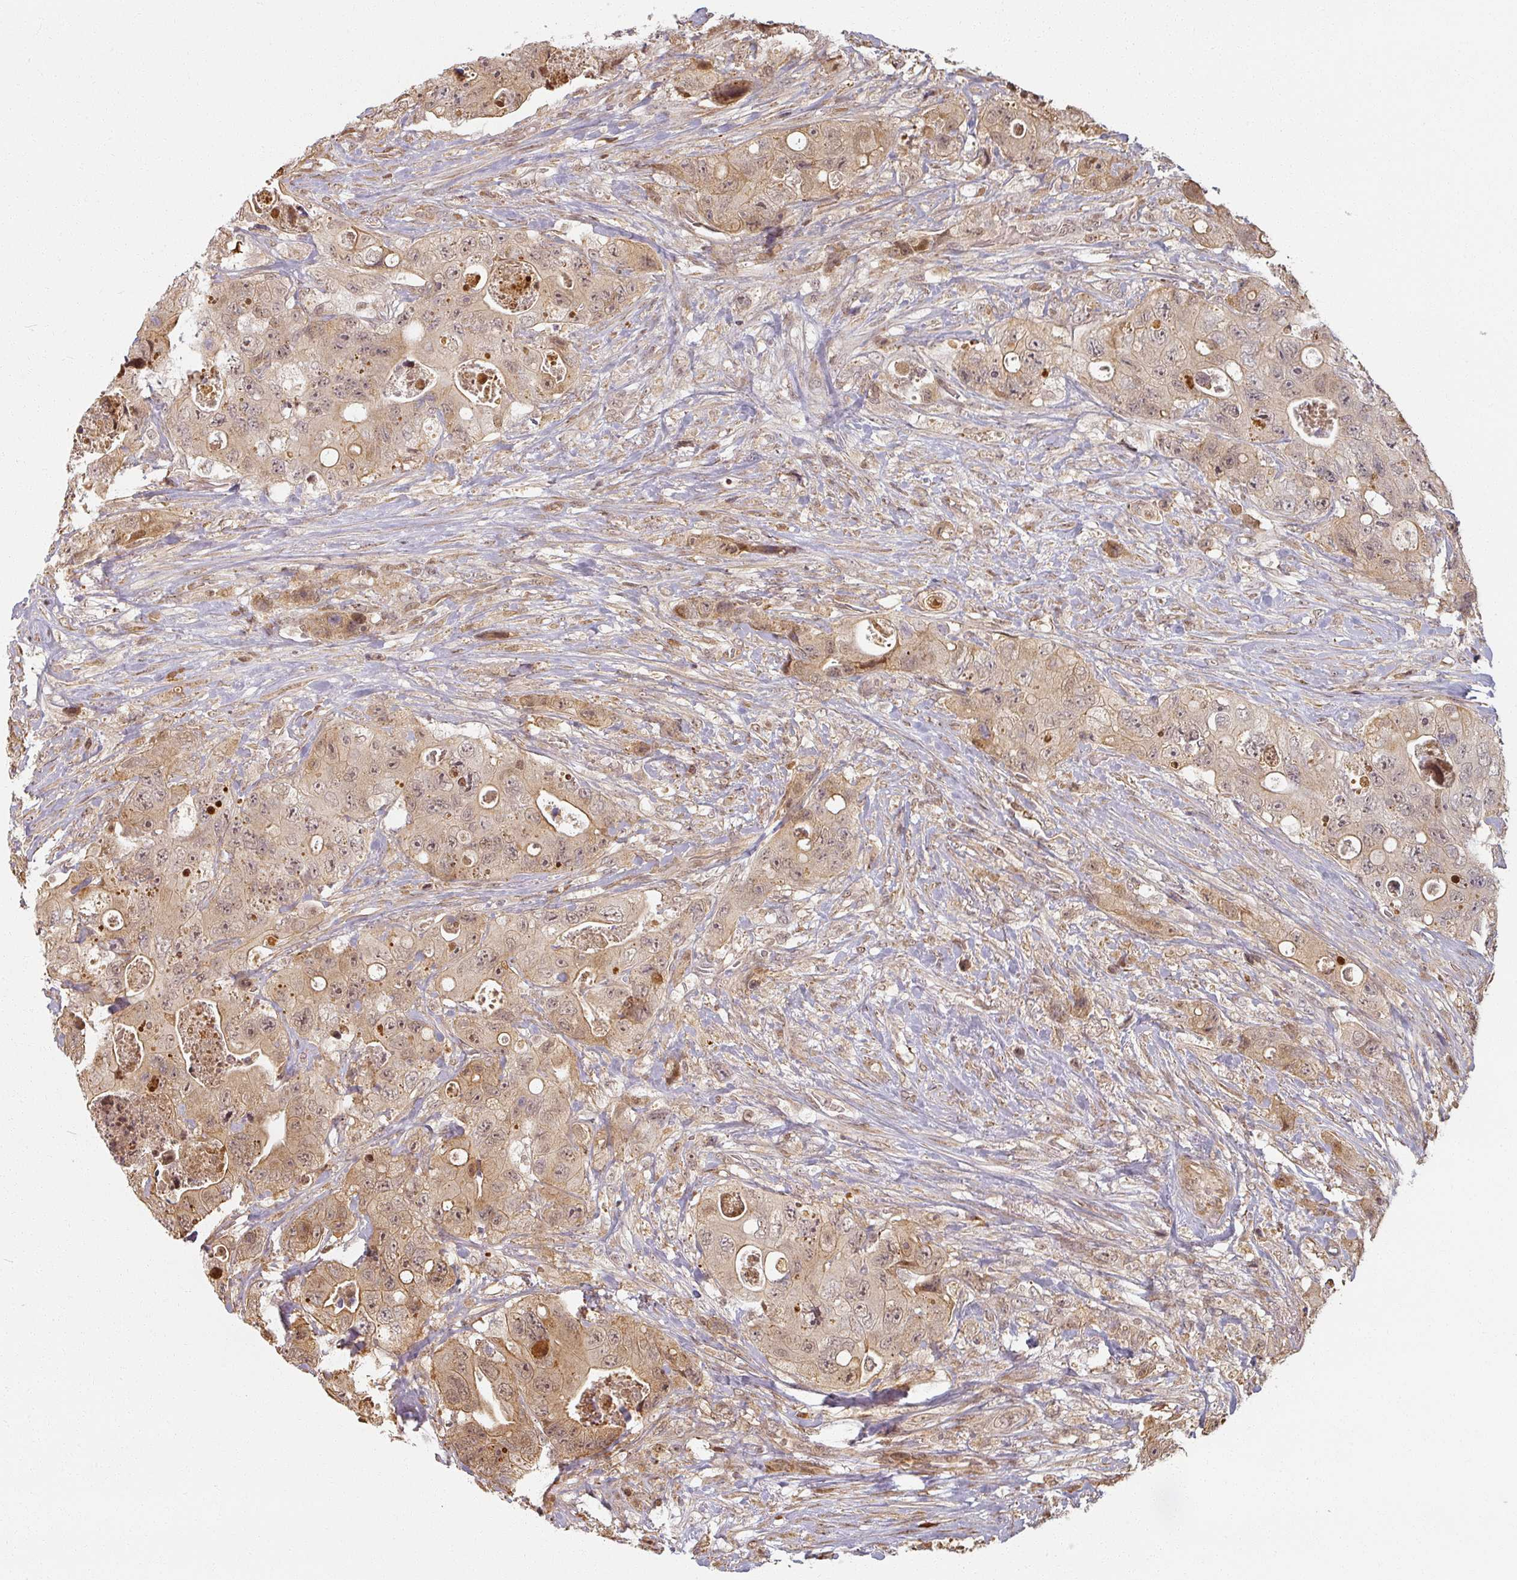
{"staining": {"intensity": "moderate", "quantity": ">75%", "location": "cytoplasmic/membranous,nuclear"}, "tissue": "colorectal cancer", "cell_type": "Tumor cells", "image_type": "cancer", "snomed": [{"axis": "morphology", "description": "Adenocarcinoma, NOS"}, {"axis": "topography", "description": "Colon"}], "caption": "IHC photomicrograph of adenocarcinoma (colorectal) stained for a protein (brown), which demonstrates medium levels of moderate cytoplasmic/membranous and nuclear staining in approximately >75% of tumor cells.", "gene": "MED19", "patient": {"sex": "female", "age": 46}}